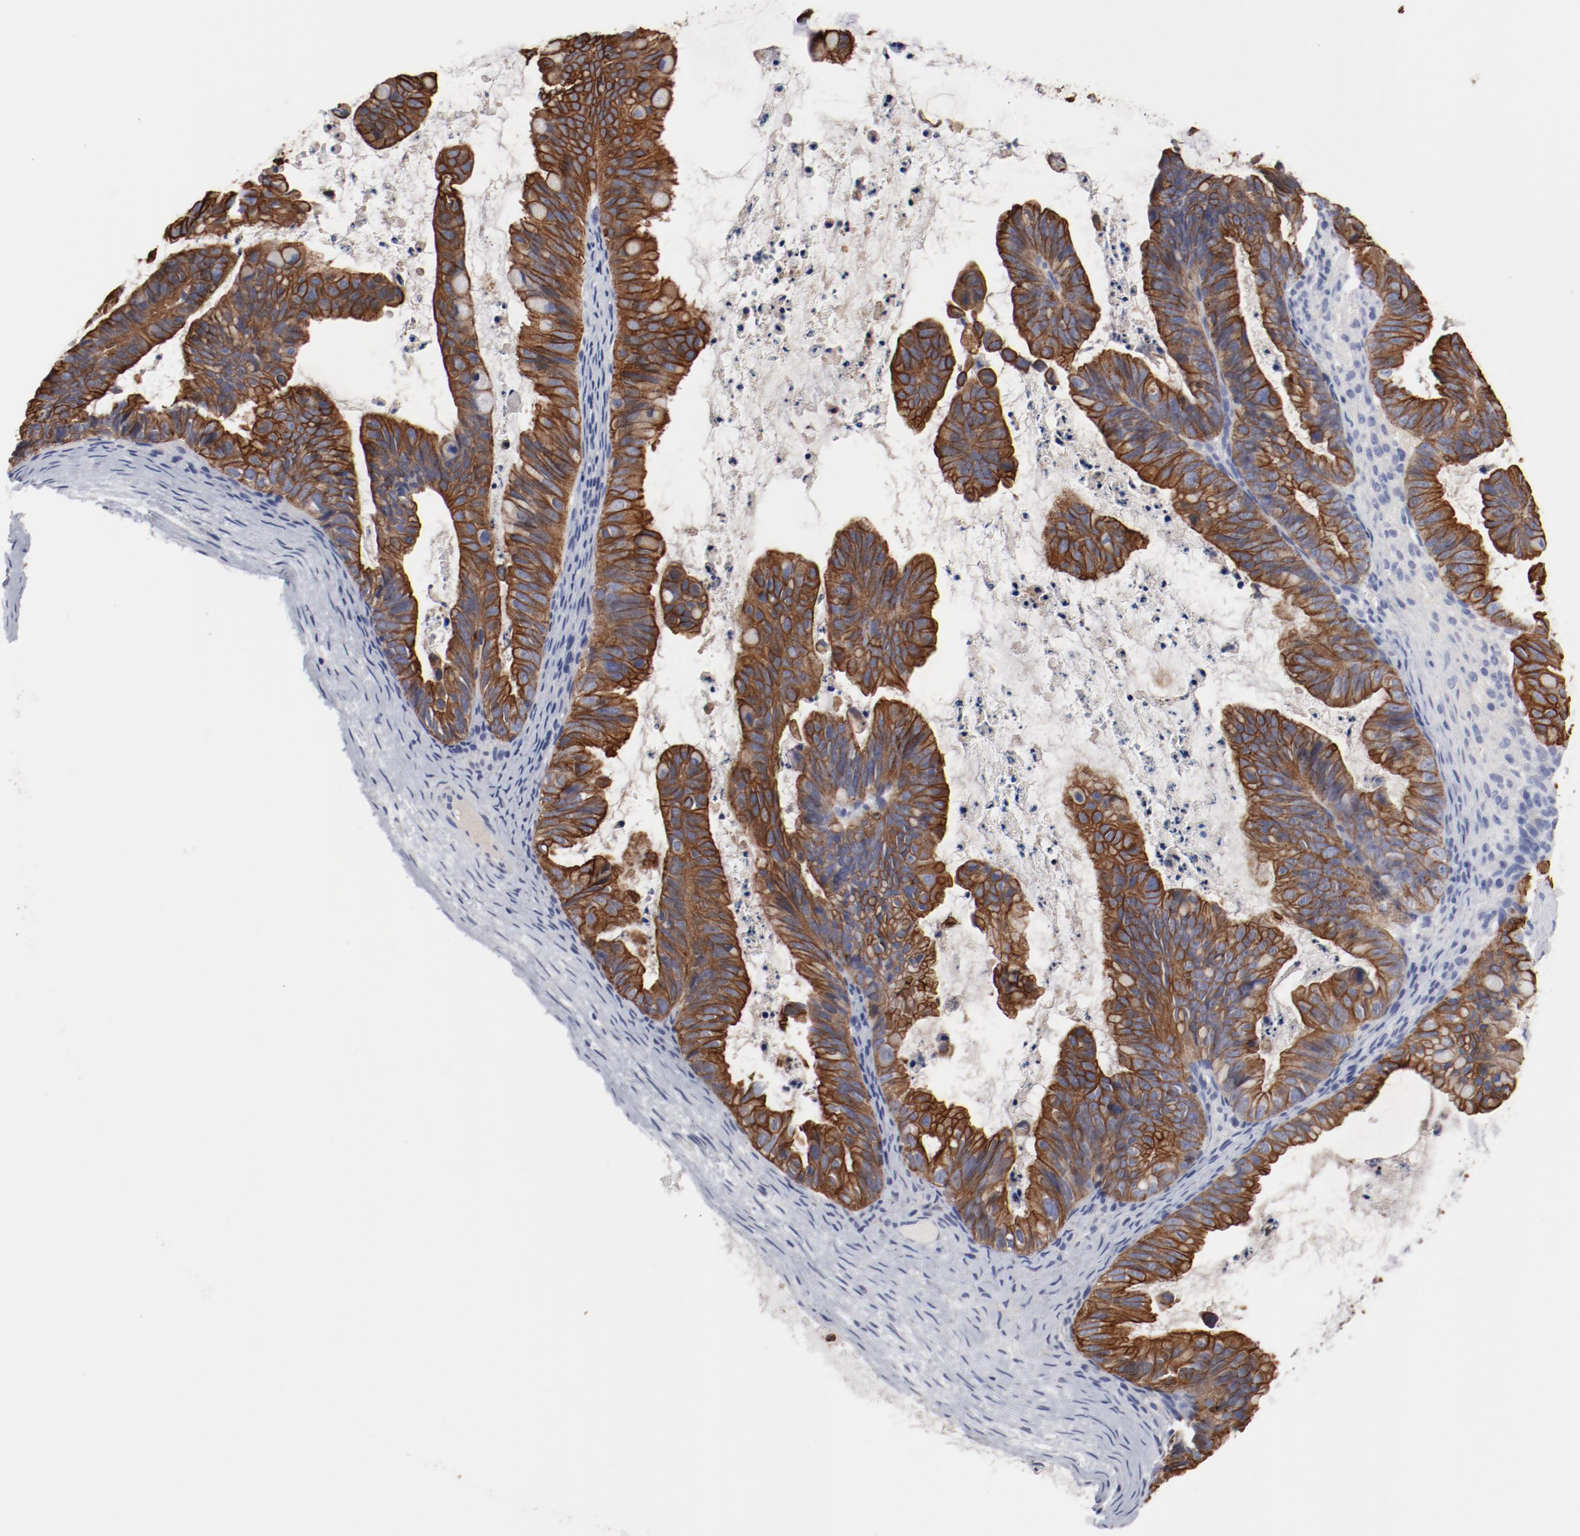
{"staining": {"intensity": "strong", "quantity": ">75%", "location": "cytoplasmic/membranous"}, "tissue": "ovarian cancer", "cell_type": "Tumor cells", "image_type": "cancer", "snomed": [{"axis": "morphology", "description": "Cystadenocarcinoma, mucinous, NOS"}, {"axis": "topography", "description": "Ovary"}], "caption": "About >75% of tumor cells in ovarian cancer (mucinous cystadenocarcinoma) reveal strong cytoplasmic/membranous protein staining as visualized by brown immunohistochemical staining.", "gene": "TSPAN6", "patient": {"sex": "female", "age": 36}}